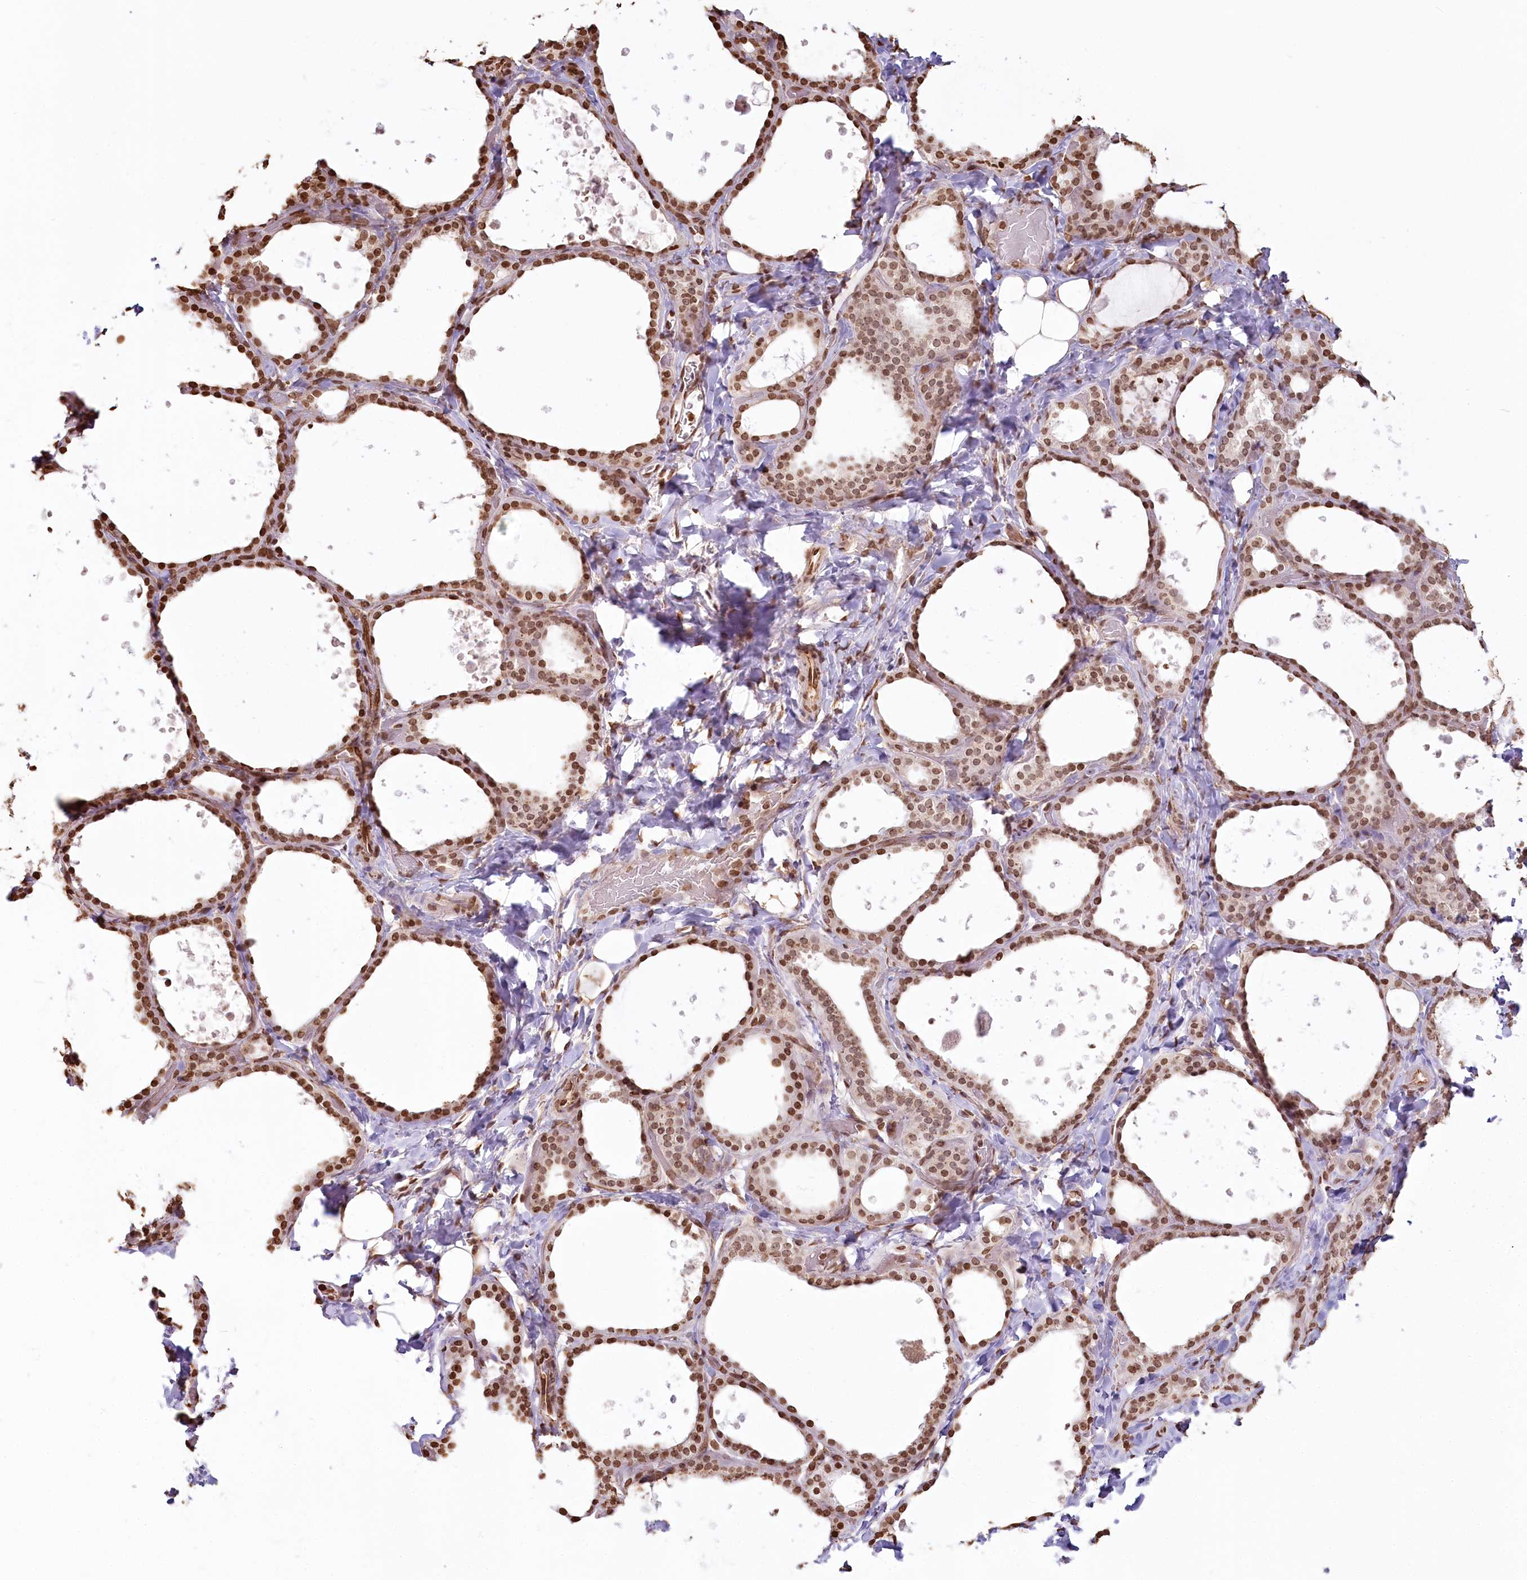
{"staining": {"intensity": "moderate", "quantity": ">75%", "location": "nuclear"}, "tissue": "thyroid gland", "cell_type": "Glandular cells", "image_type": "normal", "snomed": [{"axis": "morphology", "description": "Normal tissue, NOS"}, {"axis": "topography", "description": "Thyroid gland"}], "caption": "Thyroid gland stained with immunohistochemistry (IHC) reveals moderate nuclear positivity in about >75% of glandular cells. The staining was performed using DAB (3,3'-diaminobenzidine) to visualize the protein expression in brown, while the nuclei were stained in blue with hematoxylin (Magnification: 20x).", "gene": "FAM13A", "patient": {"sex": "female", "age": 44}}